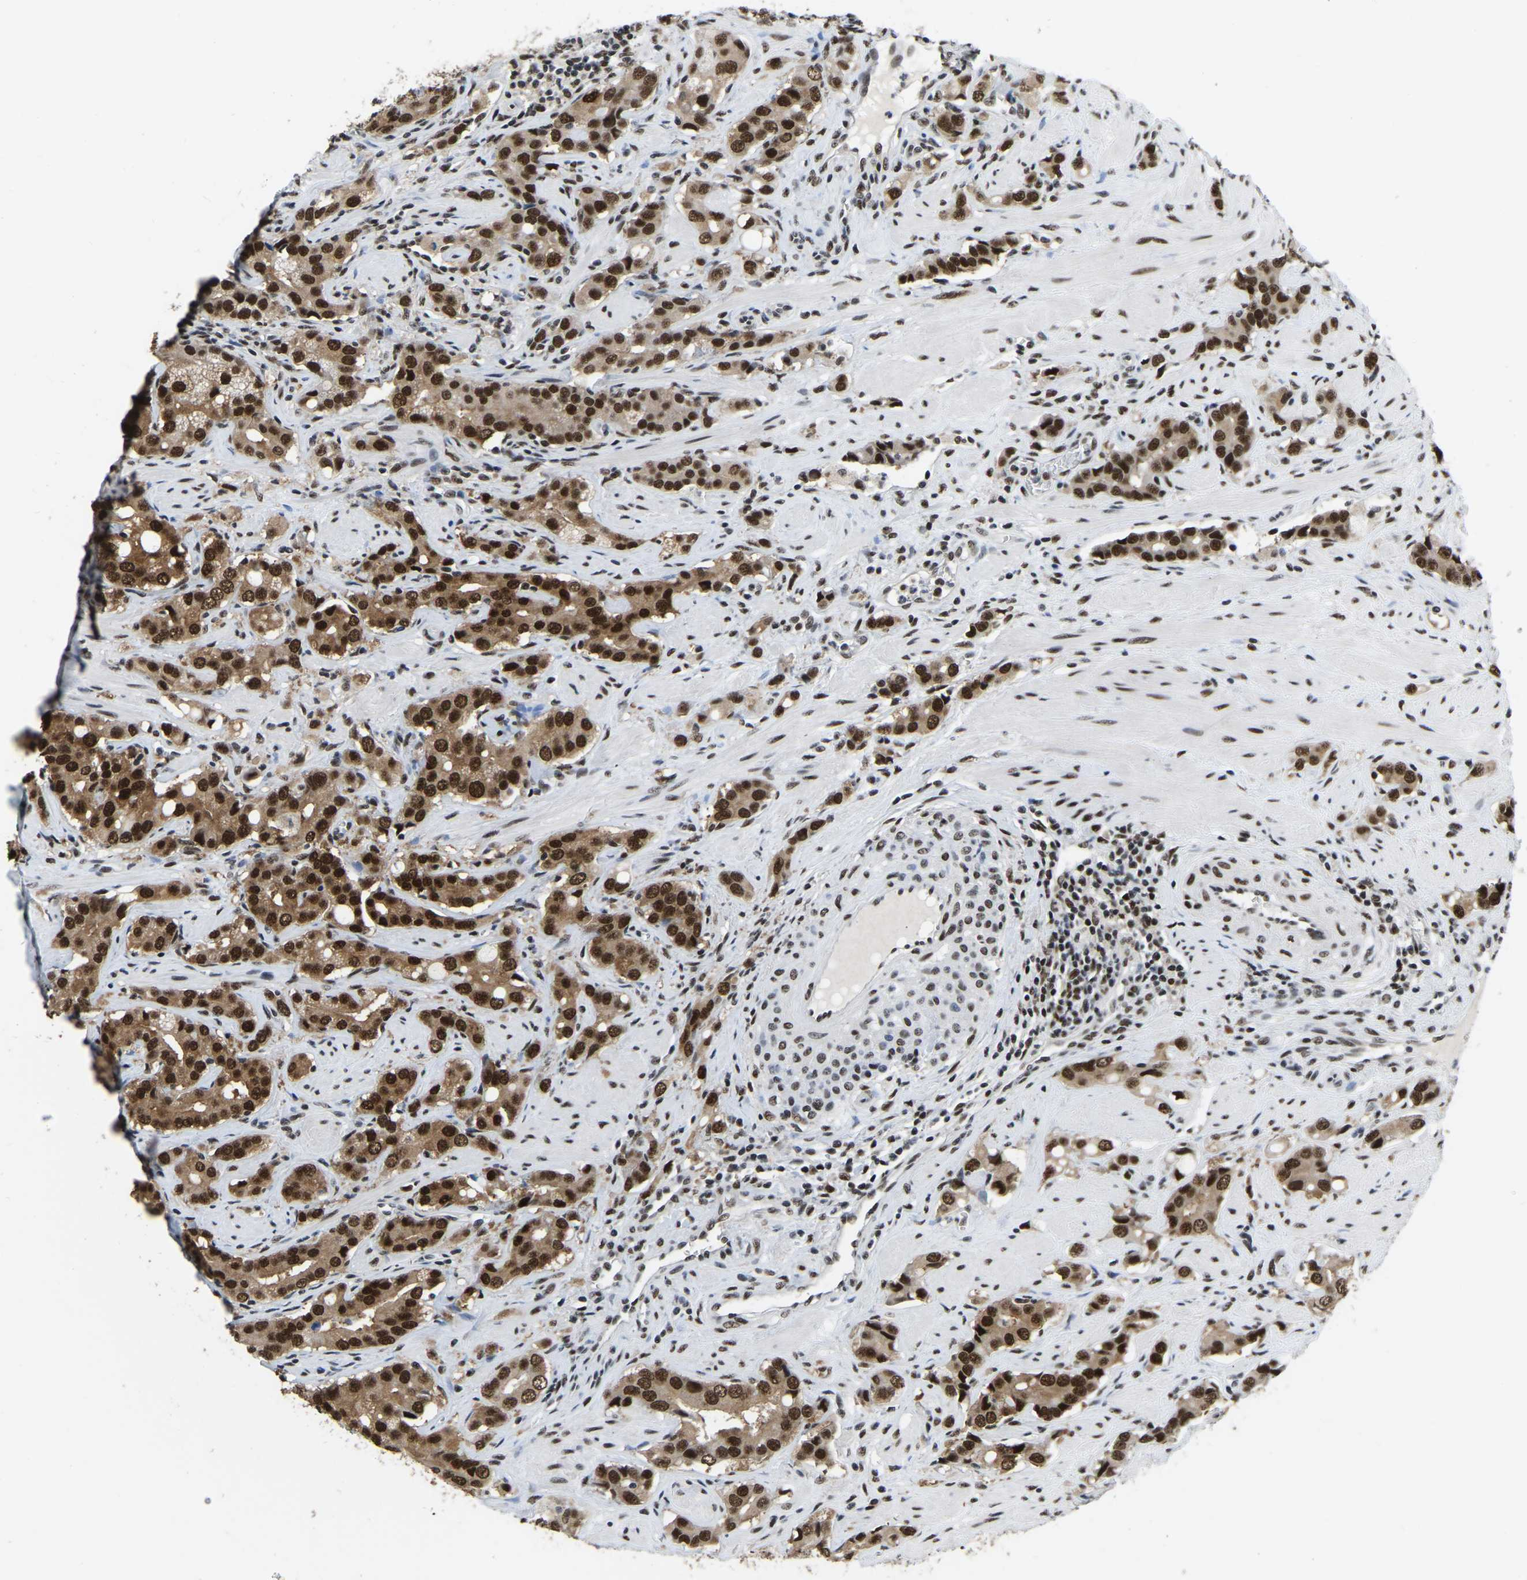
{"staining": {"intensity": "strong", "quantity": ">75%", "location": "cytoplasmic/membranous,nuclear"}, "tissue": "prostate cancer", "cell_type": "Tumor cells", "image_type": "cancer", "snomed": [{"axis": "morphology", "description": "Adenocarcinoma, High grade"}, {"axis": "topography", "description": "Prostate"}], "caption": "Immunohistochemical staining of prostate high-grade adenocarcinoma shows high levels of strong cytoplasmic/membranous and nuclear positivity in approximately >75% of tumor cells.", "gene": "TBL1XR1", "patient": {"sex": "male", "age": 52}}